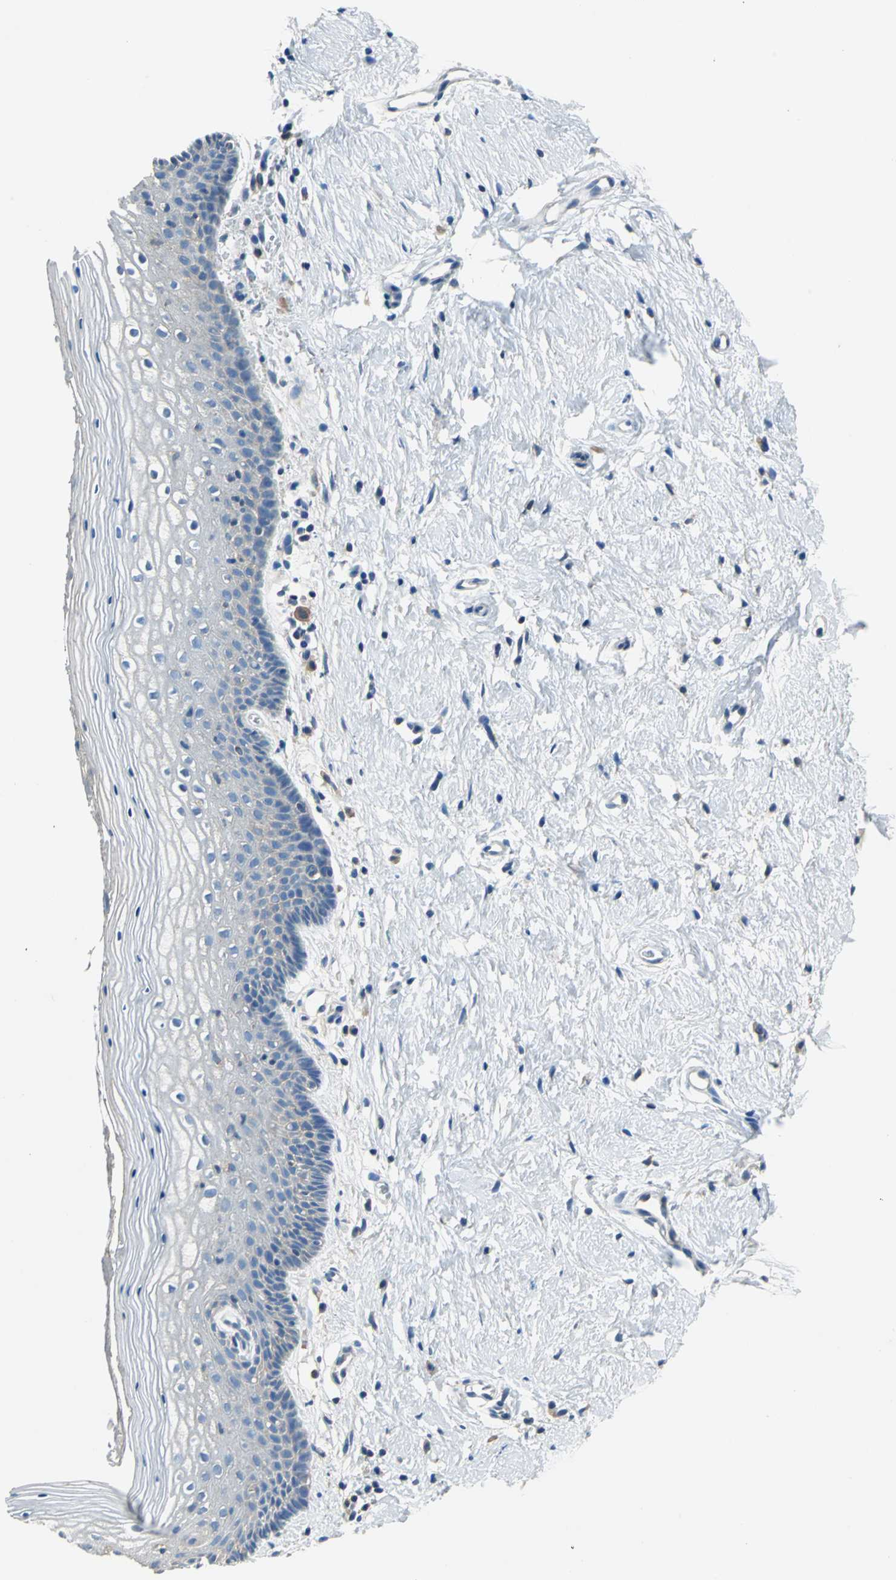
{"staining": {"intensity": "negative", "quantity": "none", "location": "none"}, "tissue": "vagina", "cell_type": "Squamous epithelial cells", "image_type": "normal", "snomed": [{"axis": "morphology", "description": "Normal tissue, NOS"}, {"axis": "topography", "description": "Vagina"}], "caption": "This is an IHC image of benign vagina. There is no expression in squamous epithelial cells.", "gene": "PRKCA", "patient": {"sex": "female", "age": 46}}